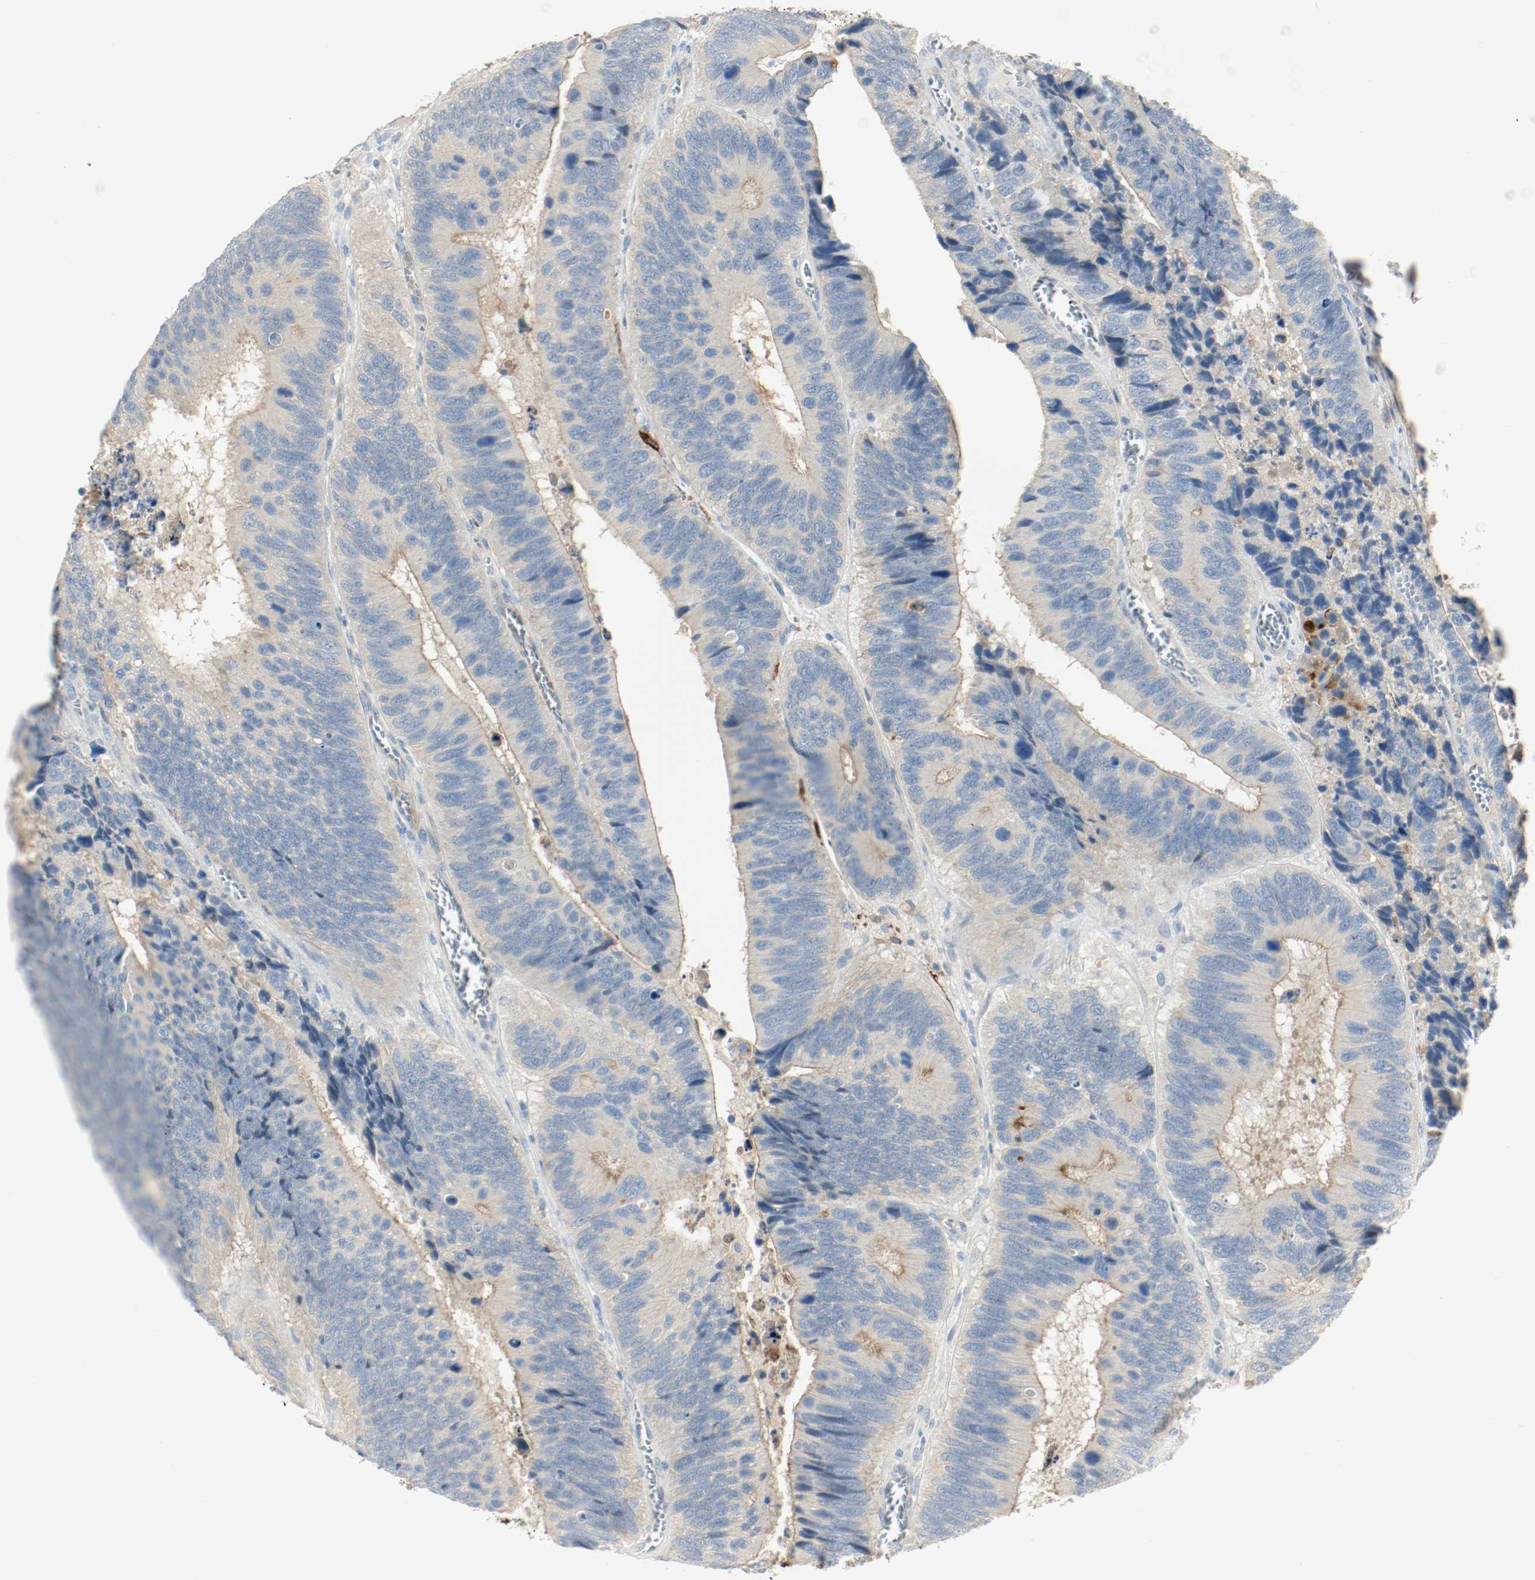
{"staining": {"intensity": "weak", "quantity": "25%-75%", "location": "cytoplasmic/membranous"}, "tissue": "colorectal cancer", "cell_type": "Tumor cells", "image_type": "cancer", "snomed": [{"axis": "morphology", "description": "Adenocarcinoma, NOS"}, {"axis": "topography", "description": "Colon"}], "caption": "A high-resolution micrograph shows immunohistochemistry staining of colorectal cancer (adenocarcinoma), which demonstrates weak cytoplasmic/membranous expression in approximately 25%-75% of tumor cells.", "gene": "MELTF", "patient": {"sex": "male", "age": 72}}